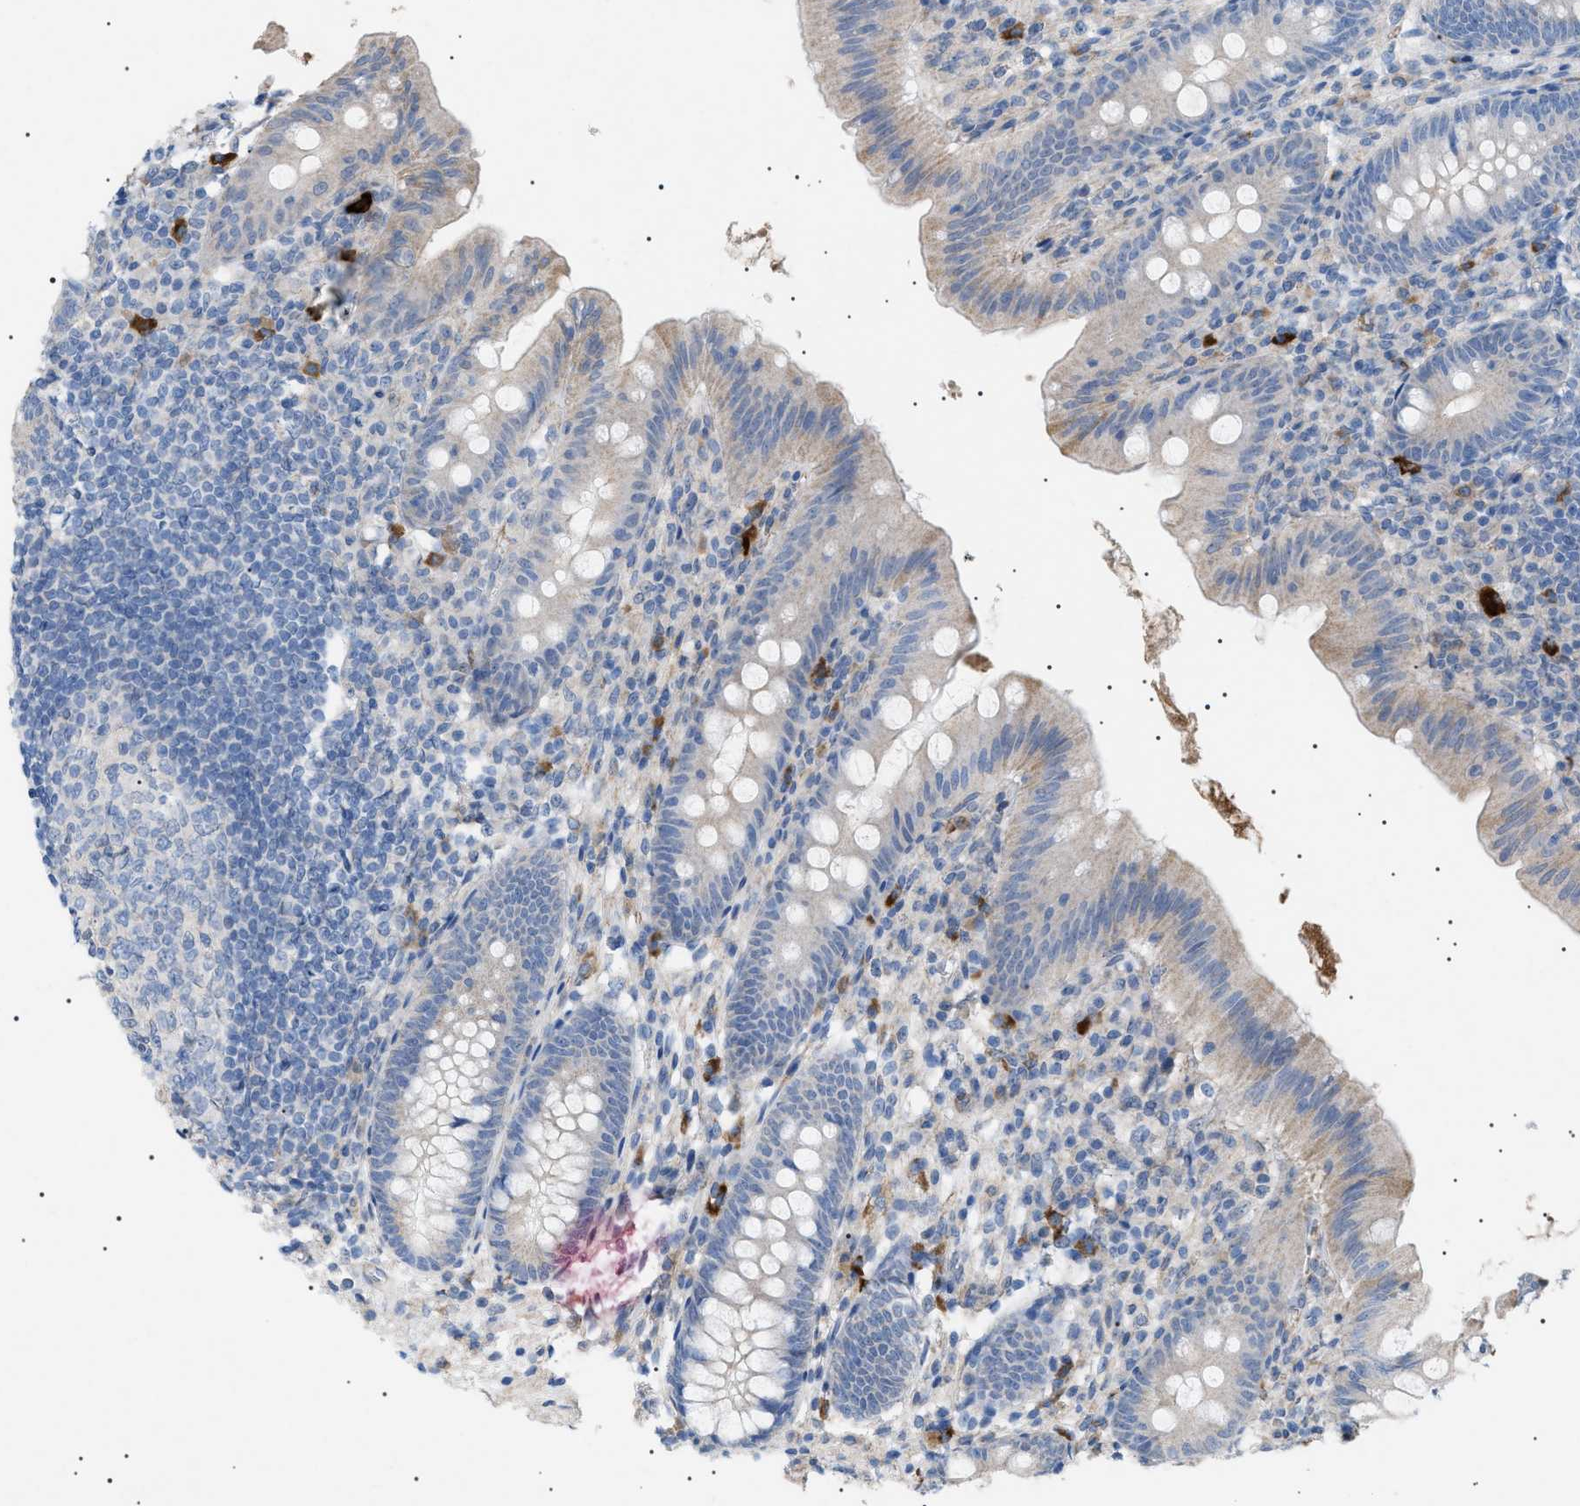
{"staining": {"intensity": "weak", "quantity": "<25%", "location": "cytoplasmic/membranous"}, "tissue": "appendix", "cell_type": "Glandular cells", "image_type": "normal", "snomed": [{"axis": "morphology", "description": "Normal tissue, NOS"}, {"axis": "topography", "description": "Appendix"}], "caption": "A high-resolution image shows immunohistochemistry (IHC) staining of unremarkable appendix, which exhibits no significant positivity in glandular cells.", "gene": "ADAMTS1", "patient": {"sex": "male", "age": 56}}